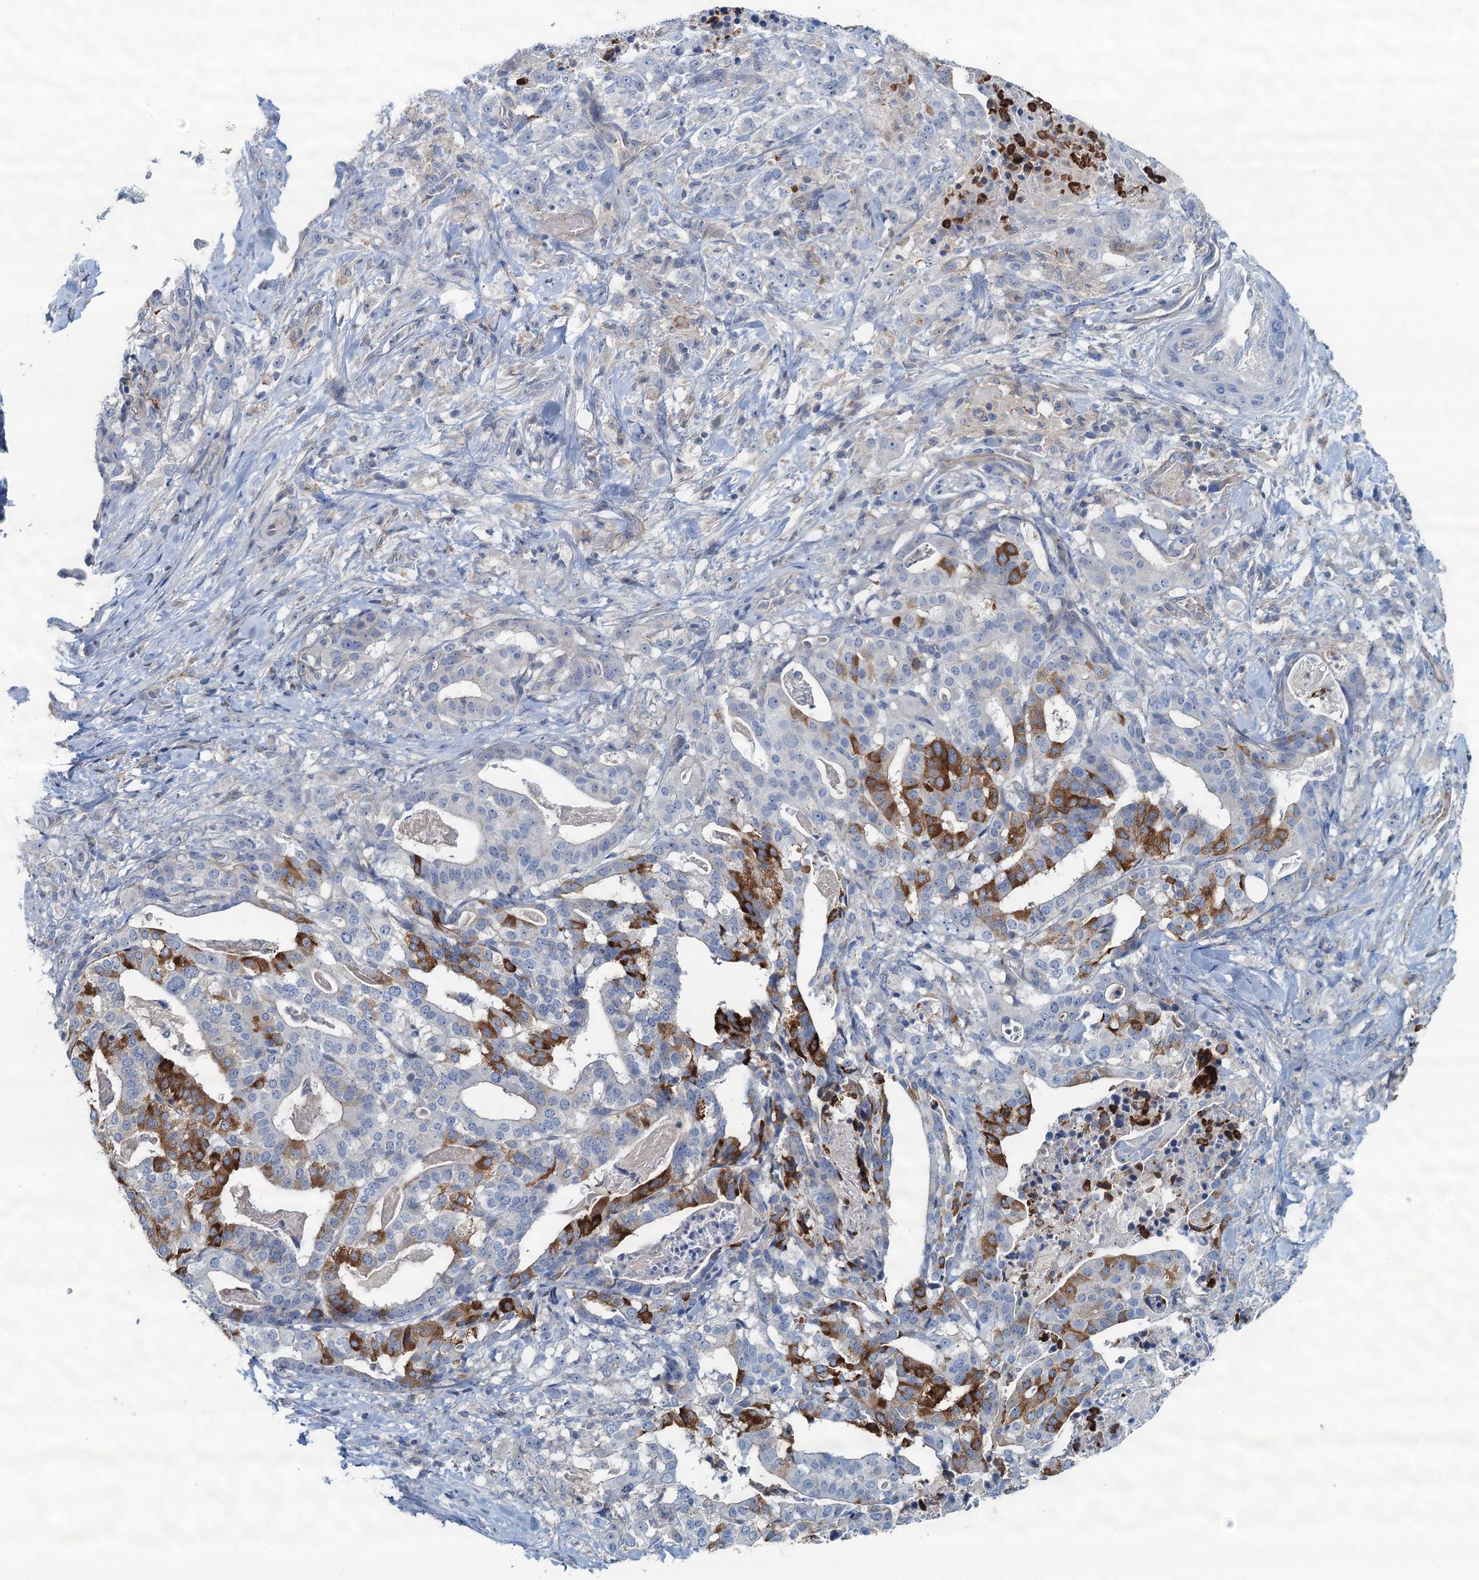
{"staining": {"intensity": "strong", "quantity": "<25%", "location": "cytoplasmic/membranous"}, "tissue": "stomach cancer", "cell_type": "Tumor cells", "image_type": "cancer", "snomed": [{"axis": "morphology", "description": "Adenocarcinoma, NOS"}, {"axis": "topography", "description": "Stomach"}], "caption": "Strong cytoplasmic/membranous protein staining is identified in about <25% of tumor cells in stomach adenocarcinoma. (Stains: DAB (3,3'-diaminobenzidine) in brown, nuclei in blue, Microscopy: brightfield microscopy at high magnification).", "gene": "THAP10", "patient": {"sex": "male", "age": 48}}